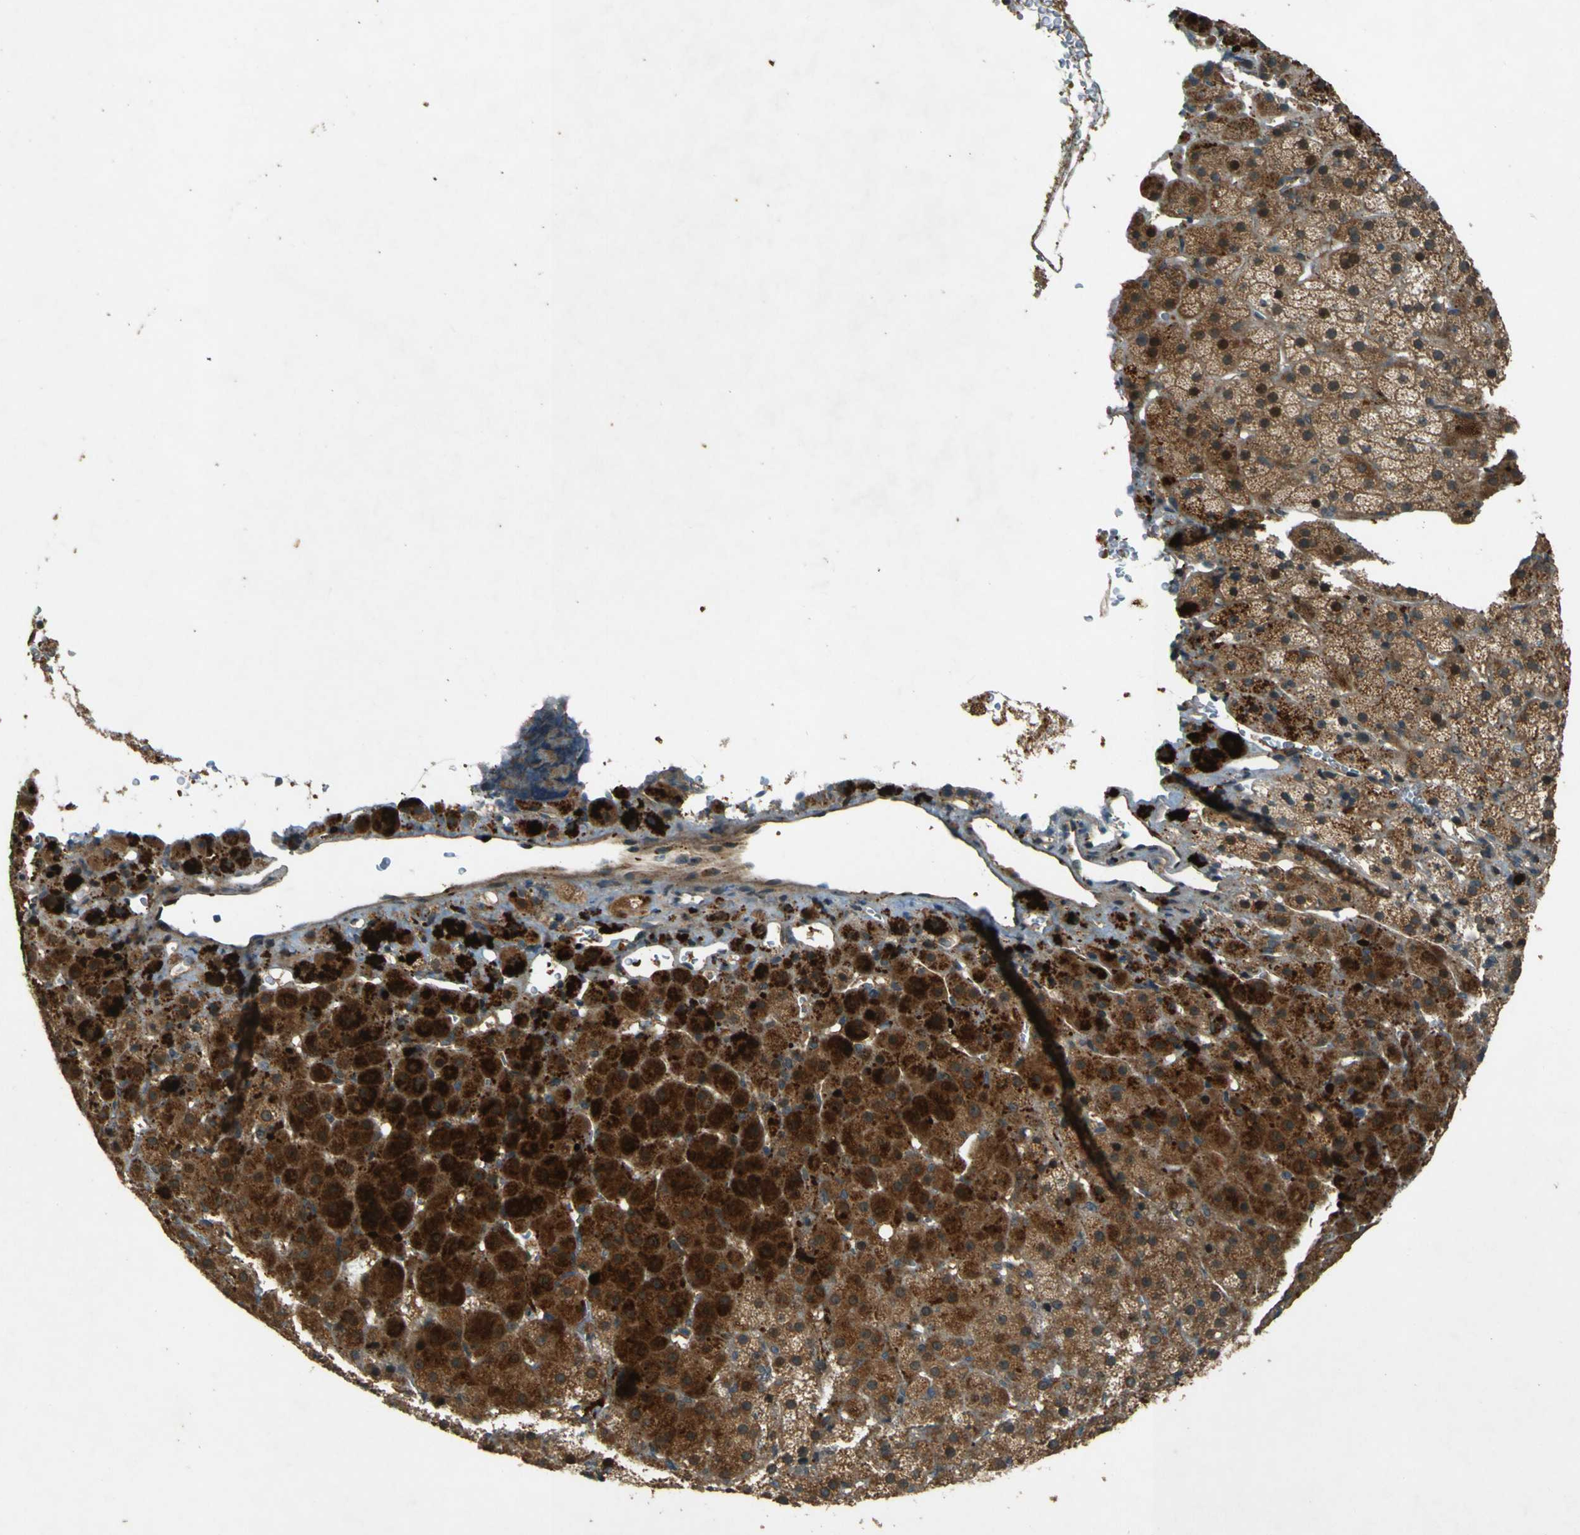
{"staining": {"intensity": "strong", "quantity": "25%-75%", "location": "cytoplasmic/membranous"}, "tissue": "adrenal gland", "cell_type": "Glandular cells", "image_type": "normal", "snomed": [{"axis": "morphology", "description": "Normal tissue, NOS"}, {"axis": "topography", "description": "Adrenal gland"}], "caption": "This is a micrograph of immunohistochemistry (IHC) staining of normal adrenal gland, which shows strong staining in the cytoplasmic/membranous of glandular cells.", "gene": "MPDZ", "patient": {"sex": "female", "age": 57}}